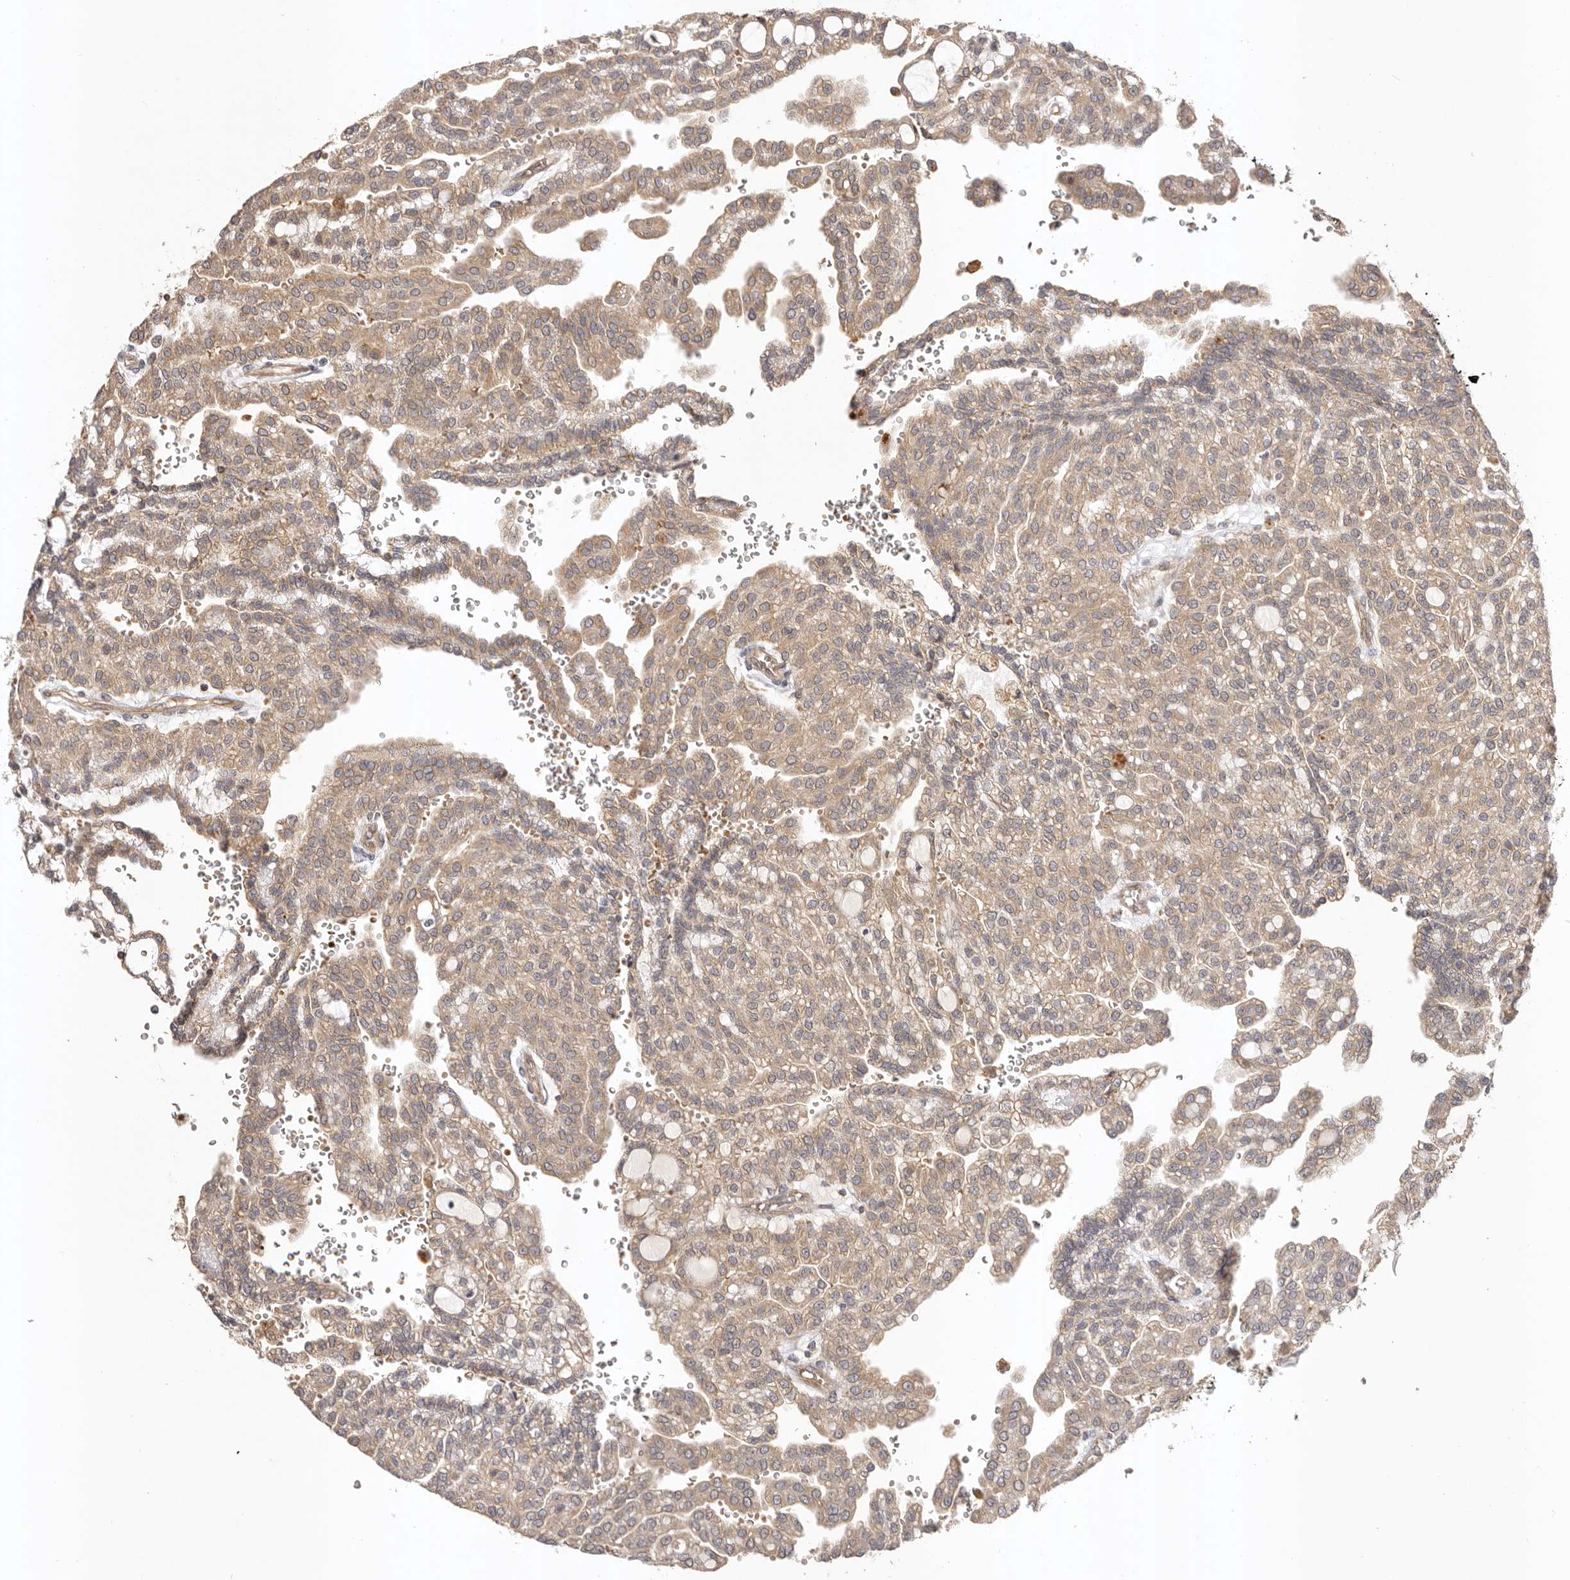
{"staining": {"intensity": "weak", "quantity": ">75%", "location": "cytoplasmic/membranous"}, "tissue": "renal cancer", "cell_type": "Tumor cells", "image_type": "cancer", "snomed": [{"axis": "morphology", "description": "Adenocarcinoma, NOS"}, {"axis": "topography", "description": "Kidney"}], "caption": "A histopathology image showing weak cytoplasmic/membranous positivity in about >75% of tumor cells in adenocarcinoma (renal), as visualized by brown immunohistochemical staining.", "gene": "UBR2", "patient": {"sex": "male", "age": 63}}